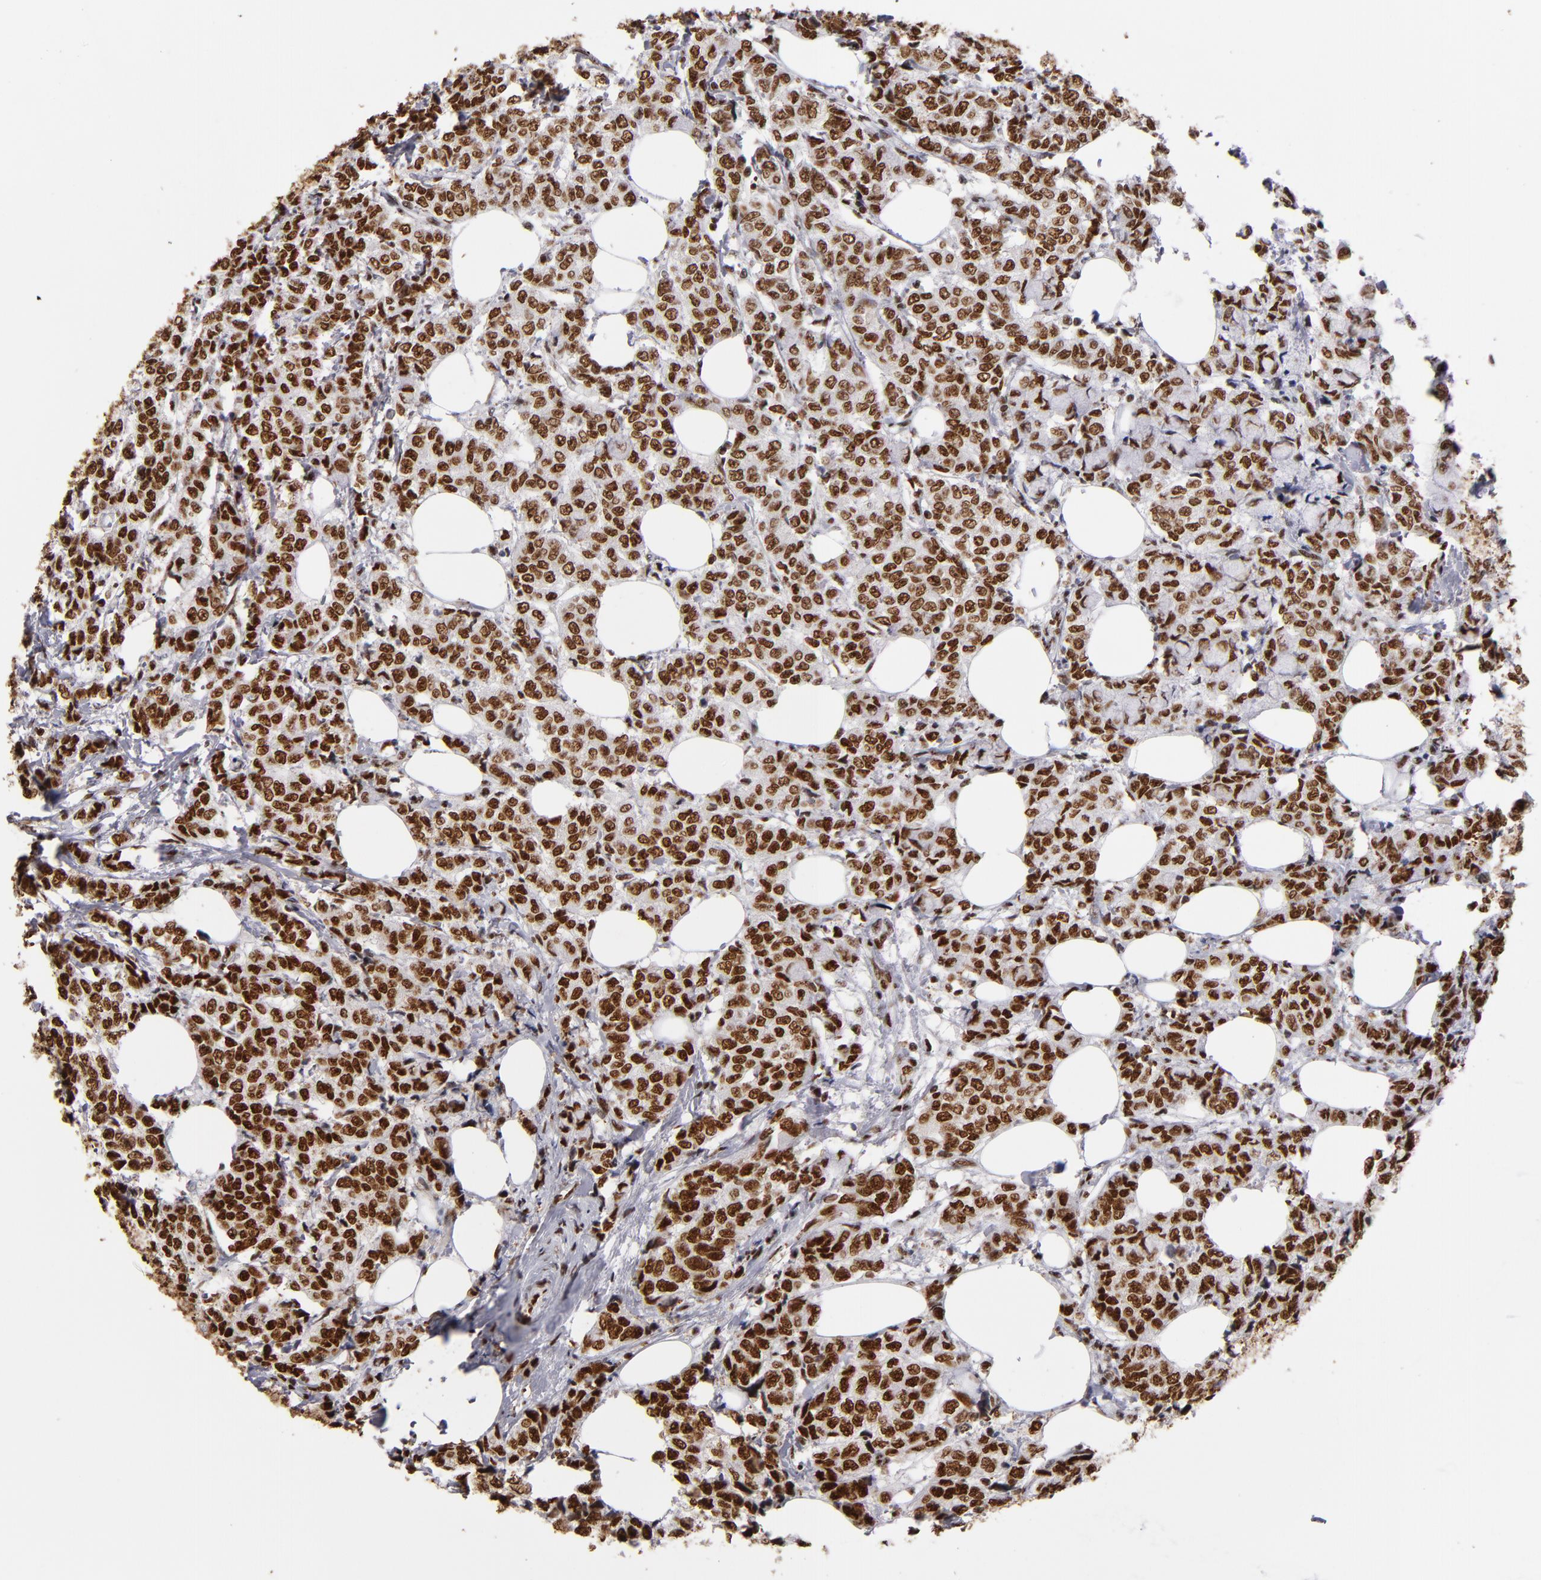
{"staining": {"intensity": "strong", "quantity": ">75%", "location": "nuclear"}, "tissue": "breast cancer", "cell_type": "Tumor cells", "image_type": "cancer", "snomed": [{"axis": "morphology", "description": "Lobular carcinoma"}, {"axis": "topography", "description": "Breast"}], "caption": "This image exhibits breast cancer stained with immunohistochemistry to label a protein in brown. The nuclear of tumor cells show strong positivity for the protein. Nuclei are counter-stained blue.", "gene": "MRE11", "patient": {"sex": "female", "age": 60}}